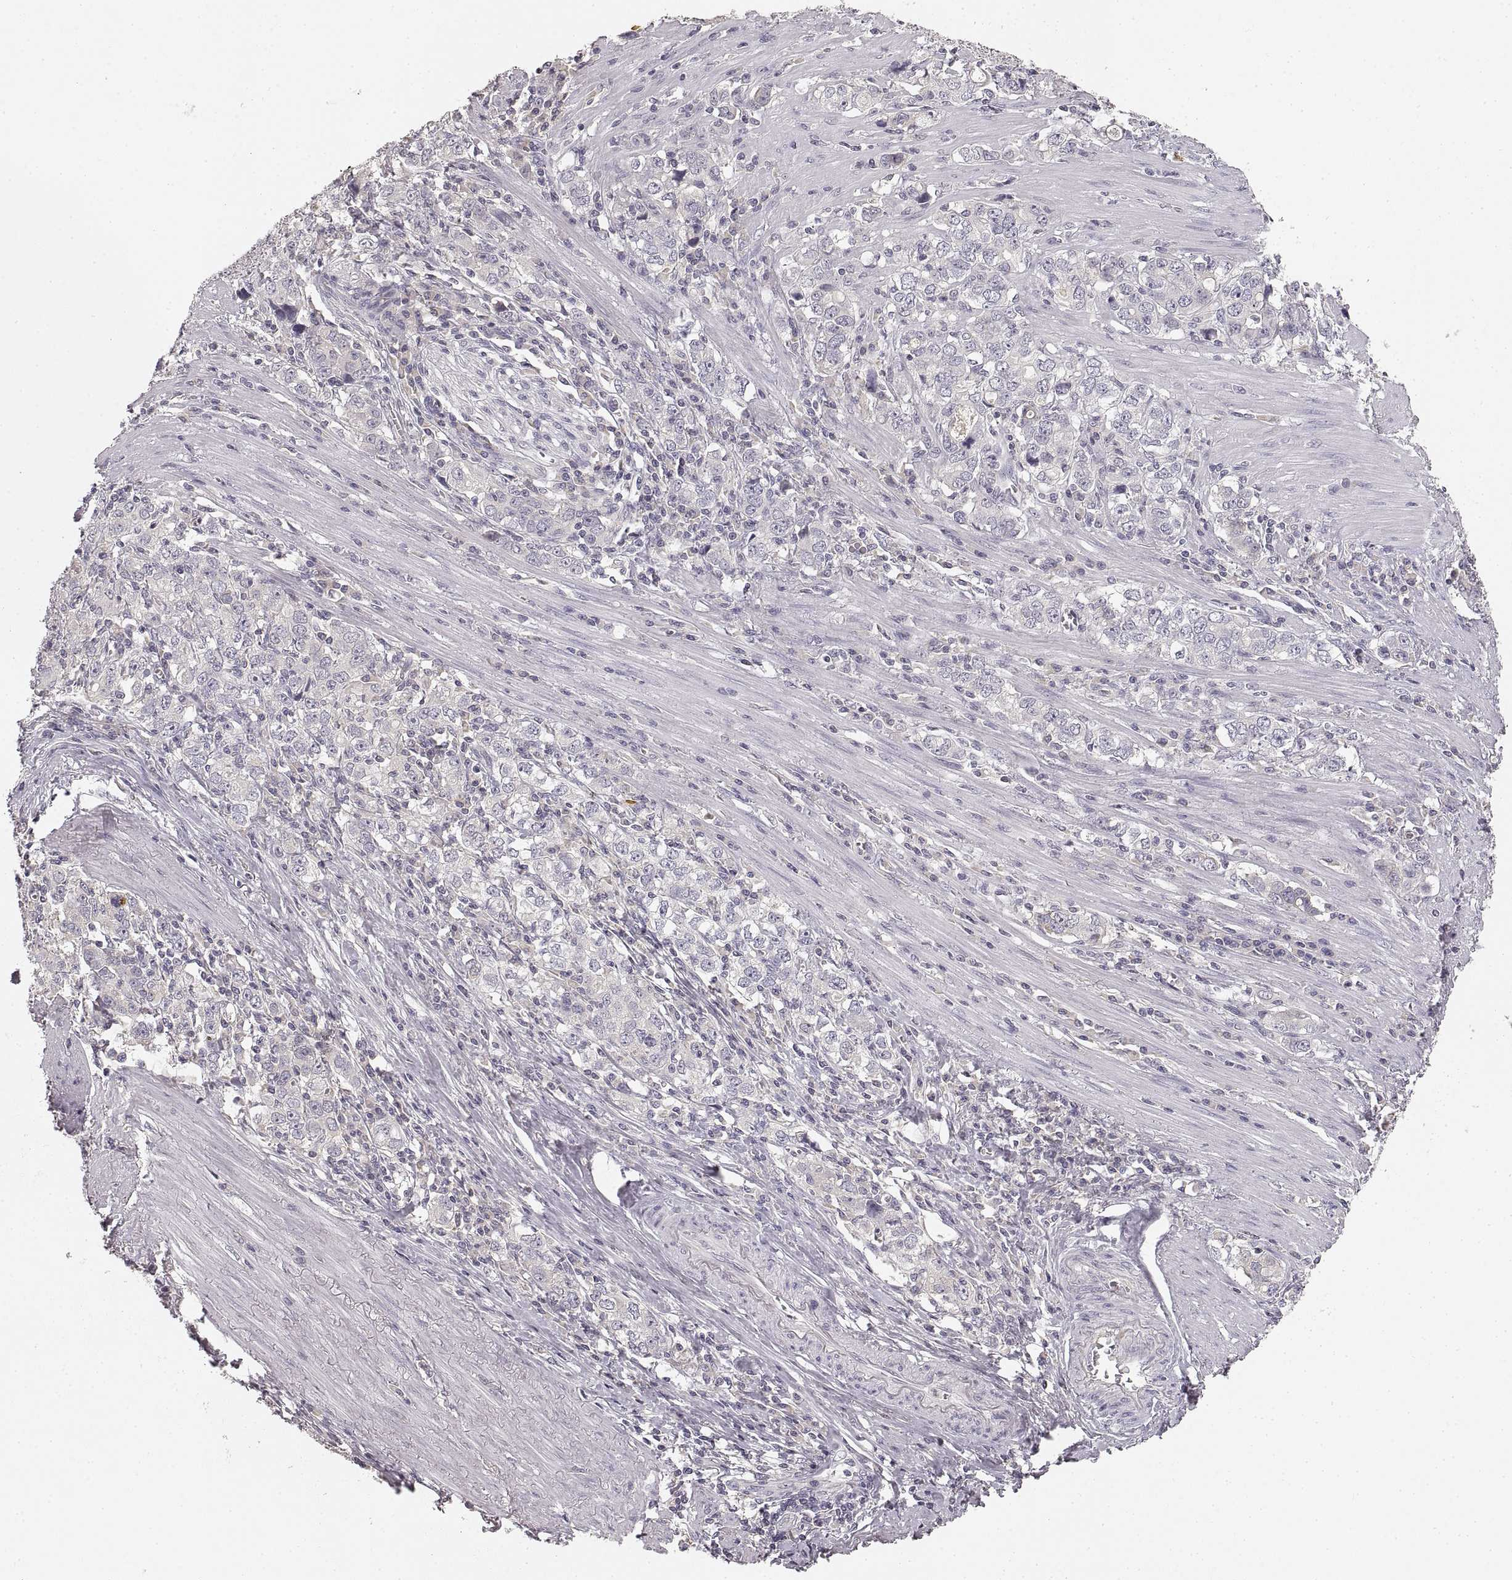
{"staining": {"intensity": "negative", "quantity": "none", "location": "none"}, "tissue": "stomach cancer", "cell_type": "Tumor cells", "image_type": "cancer", "snomed": [{"axis": "morphology", "description": "Adenocarcinoma, NOS"}, {"axis": "topography", "description": "Stomach, lower"}], "caption": "Adenocarcinoma (stomach) was stained to show a protein in brown. There is no significant expression in tumor cells. The staining is performed using DAB brown chromogen with nuclei counter-stained in using hematoxylin.", "gene": "RUNDC3A", "patient": {"sex": "female", "age": 72}}